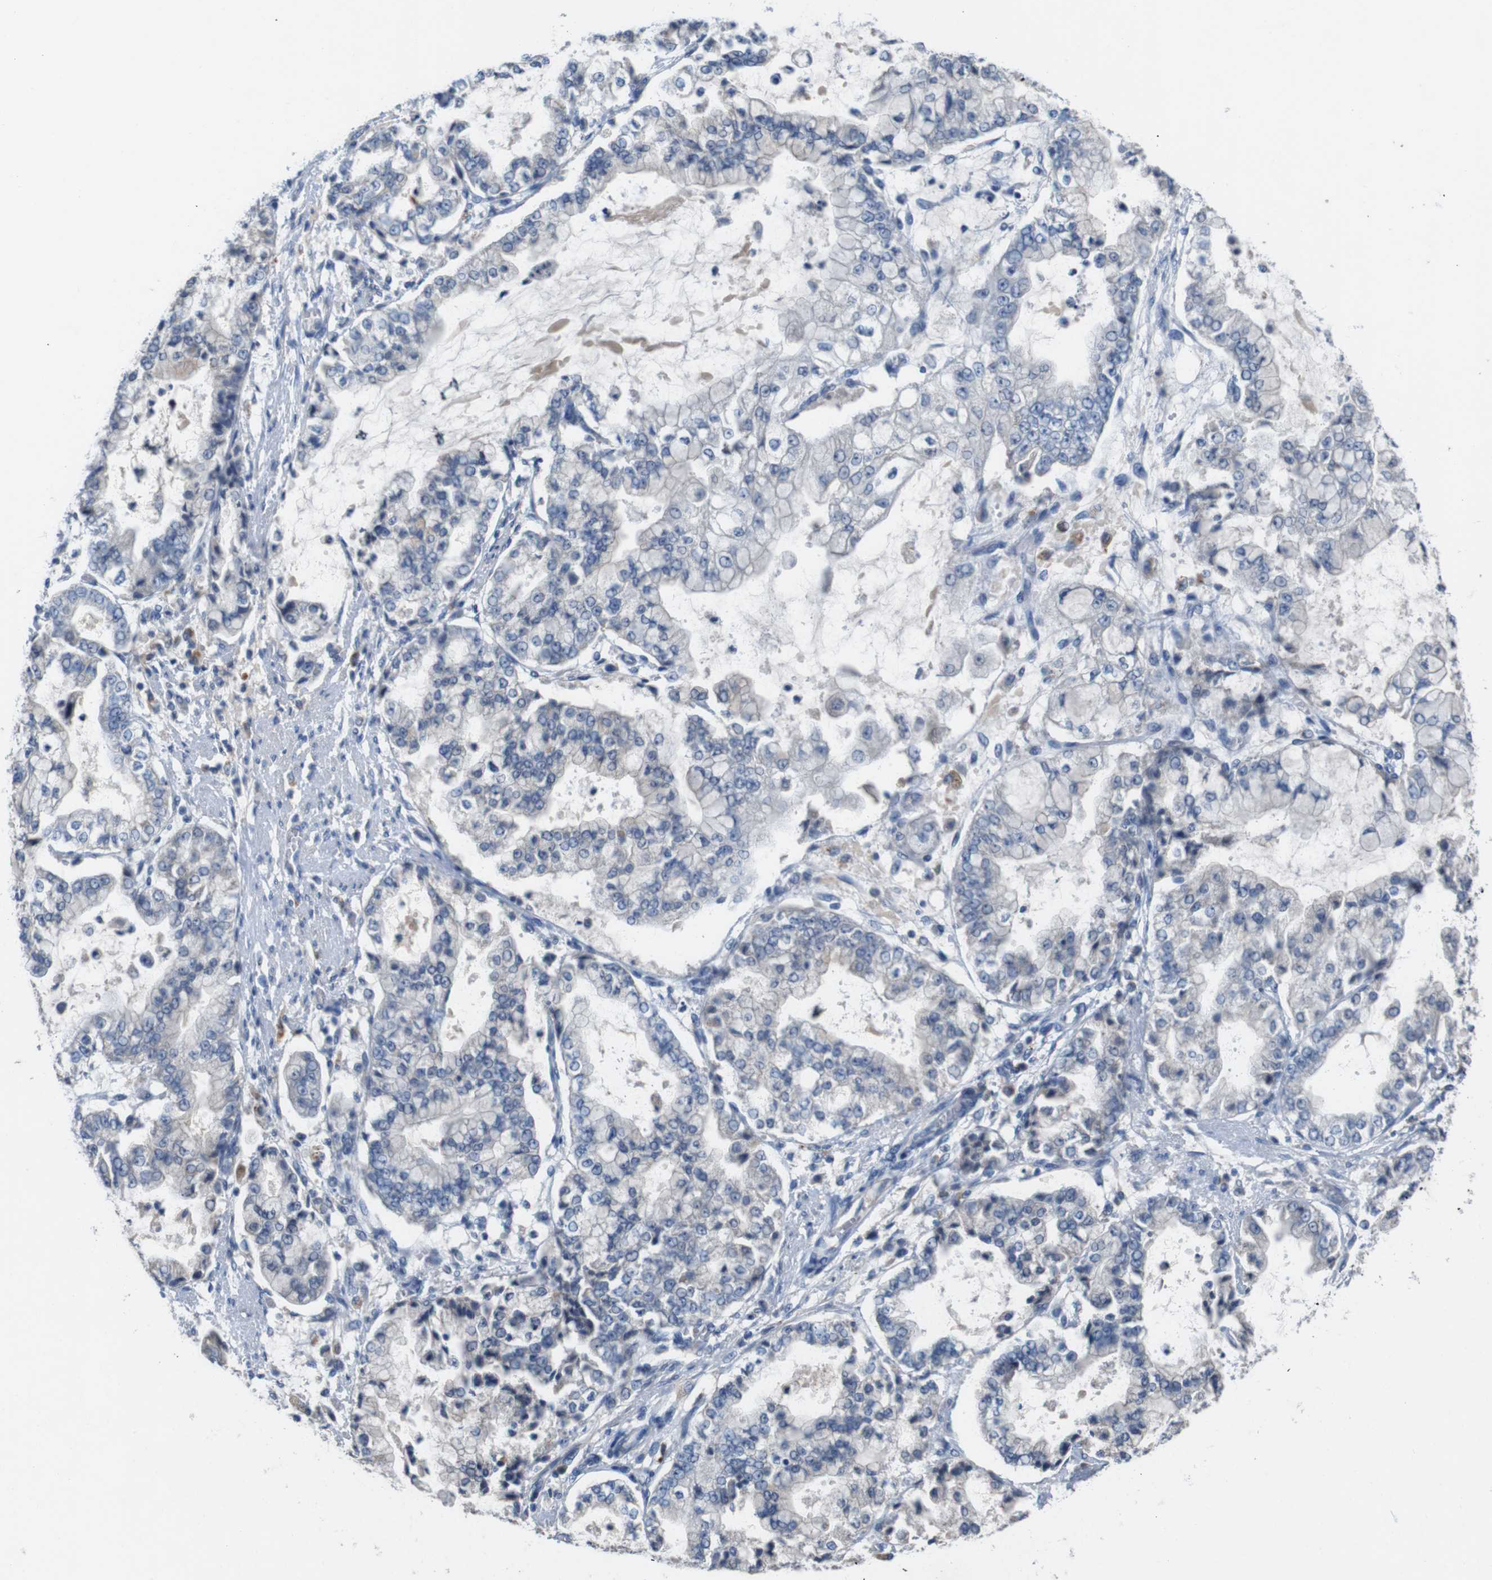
{"staining": {"intensity": "negative", "quantity": "none", "location": "none"}, "tissue": "stomach cancer", "cell_type": "Tumor cells", "image_type": "cancer", "snomed": [{"axis": "morphology", "description": "Adenocarcinoma, NOS"}, {"axis": "topography", "description": "Stomach"}], "caption": "A micrograph of stomach adenocarcinoma stained for a protein shows no brown staining in tumor cells. (Brightfield microscopy of DAB (3,3'-diaminobenzidine) IHC at high magnification).", "gene": "SLC2A8", "patient": {"sex": "male", "age": 76}}